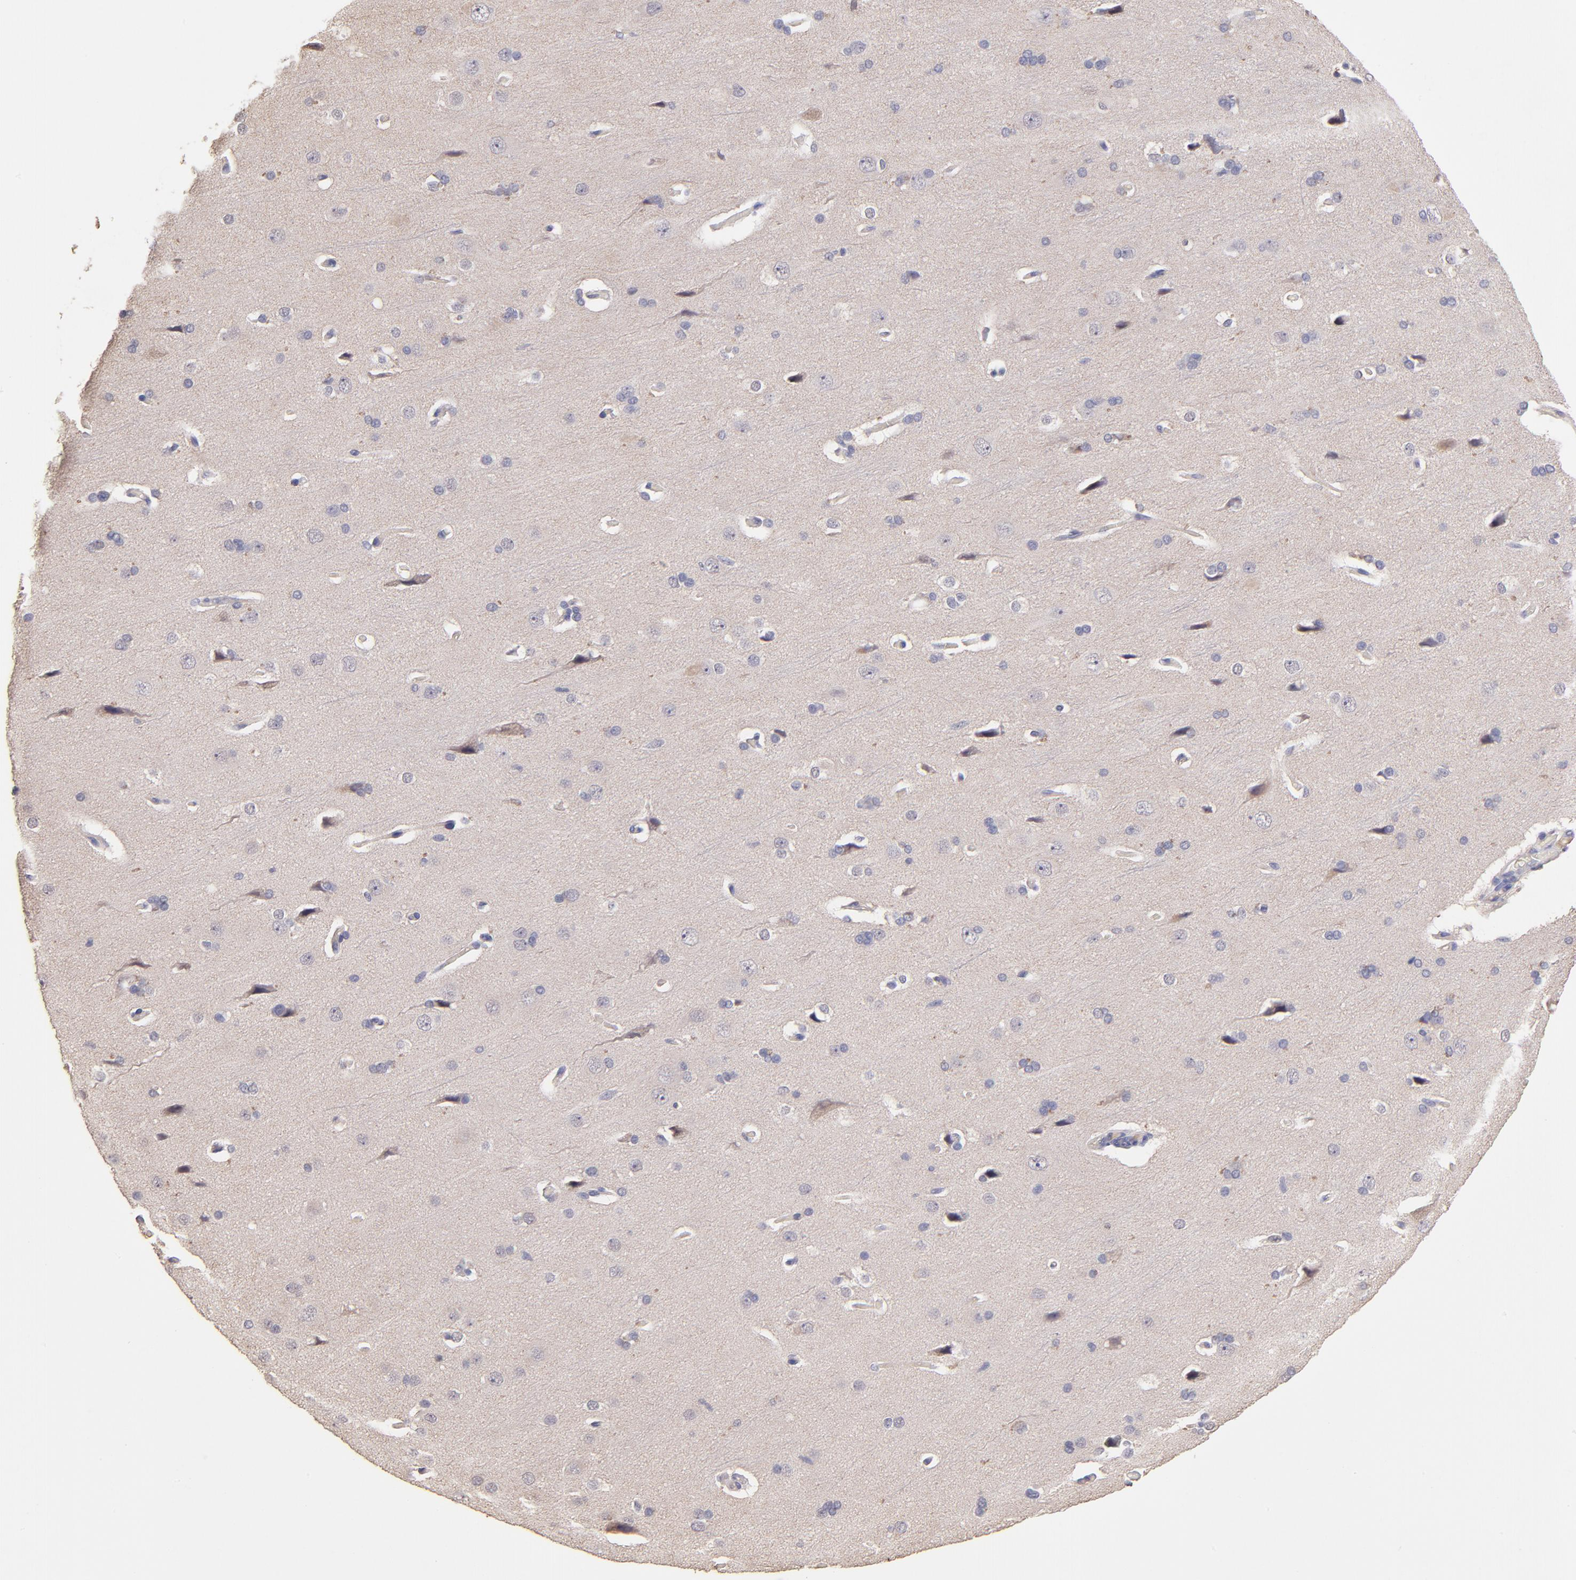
{"staining": {"intensity": "negative", "quantity": "none", "location": "none"}, "tissue": "cerebral cortex", "cell_type": "Endothelial cells", "image_type": "normal", "snomed": [{"axis": "morphology", "description": "Normal tissue, NOS"}, {"axis": "topography", "description": "Cerebral cortex"}], "caption": "High magnification brightfield microscopy of normal cerebral cortex stained with DAB (brown) and counterstained with hematoxylin (blue): endothelial cells show no significant staining. (DAB IHC visualized using brightfield microscopy, high magnification).", "gene": "RNASEL", "patient": {"sex": "male", "age": 62}}